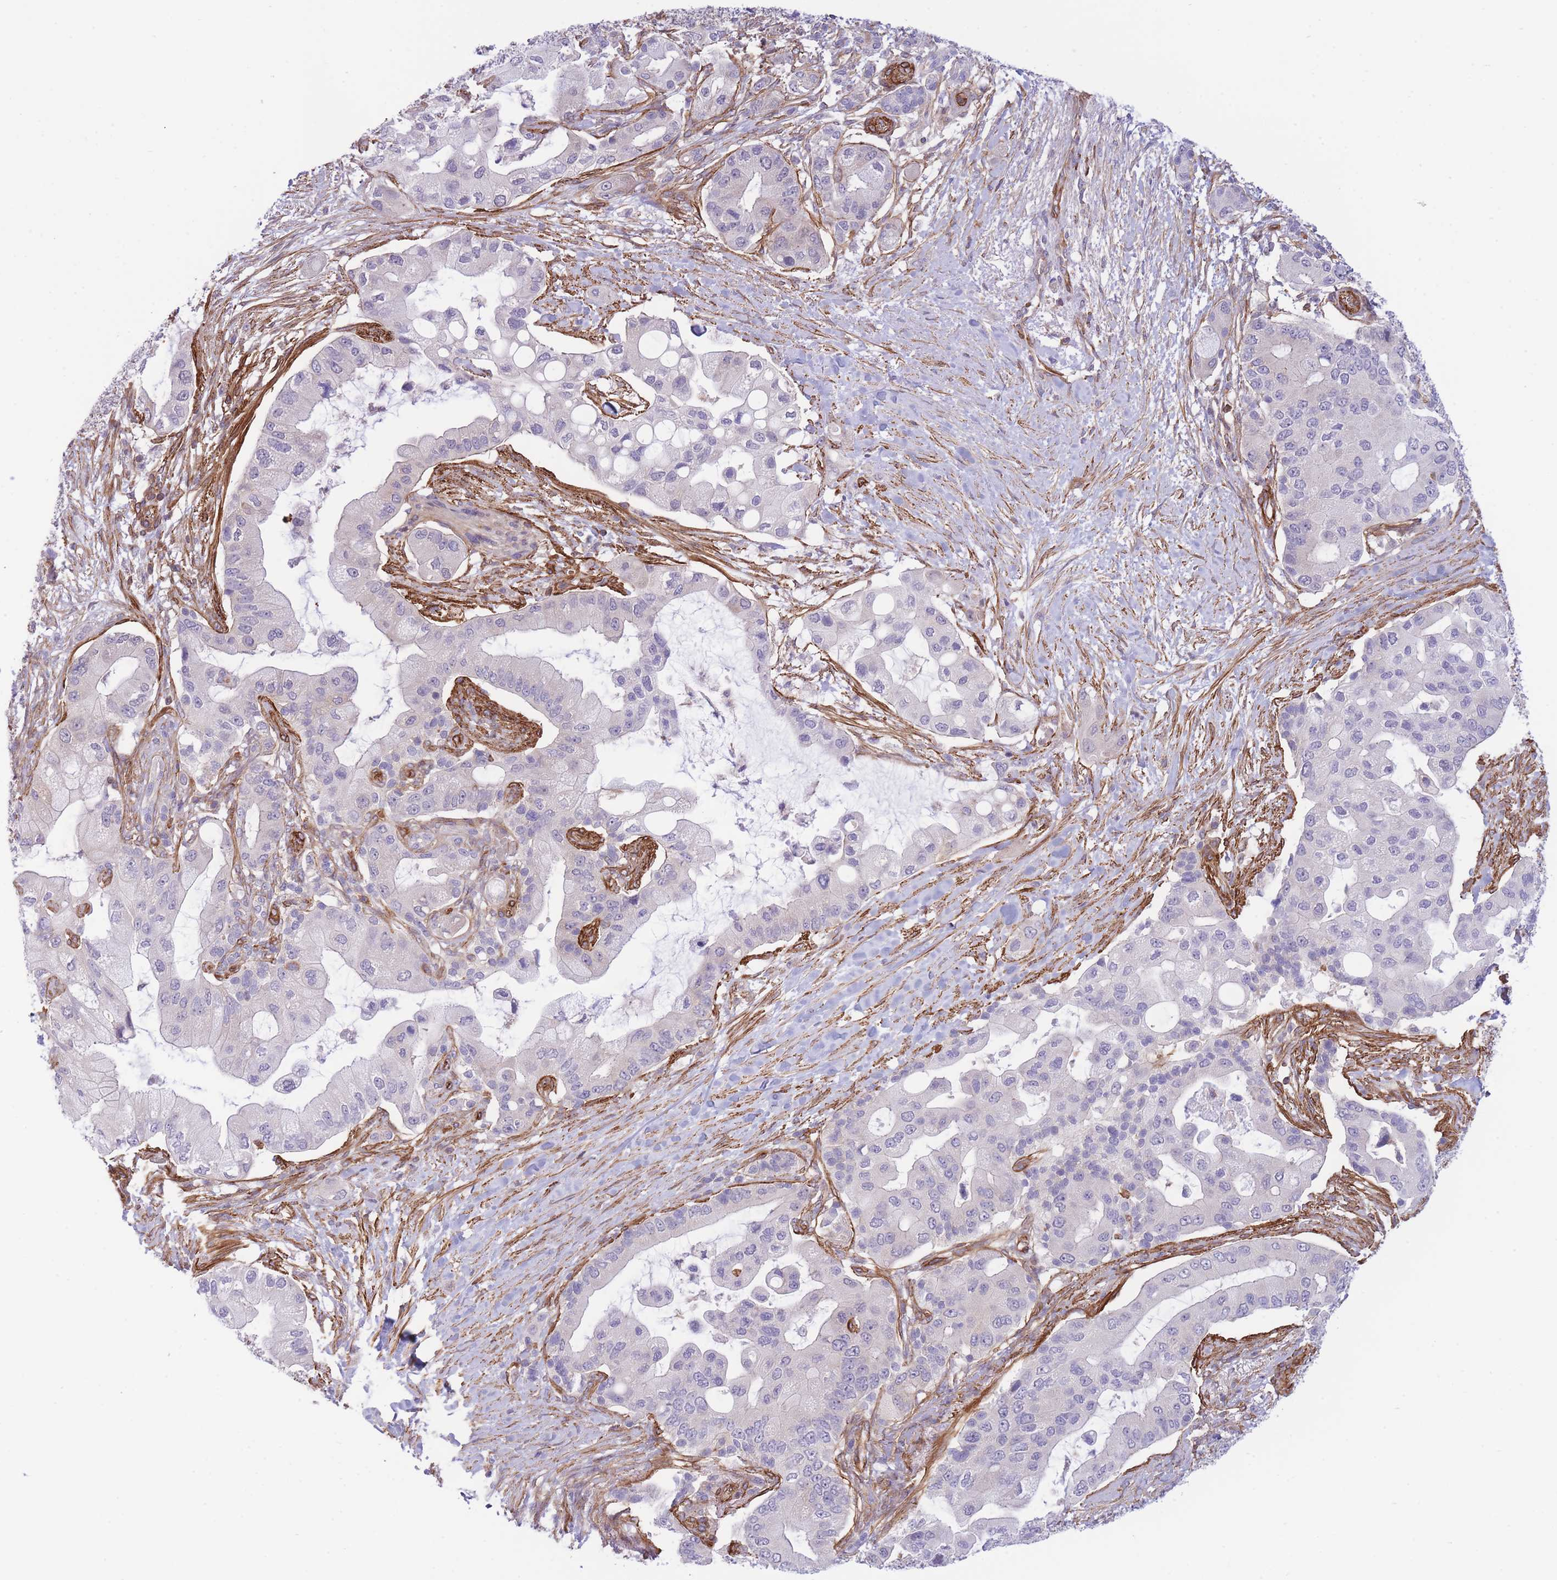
{"staining": {"intensity": "weak", "quantity": "<25%", "location": "cytoplasmic/membranous"}, "tissue": "pancreatic cancer", "cell_type": "Tumor cells", "image_type": "cancer", "snomed": [{"axis": "morphology", "description": "Adenocarcinoma, NOS"}, {"axis": "topography", "description": "Pancreas"}], "caption": "Pancreatic cancer (adenocarcinoma) was stained to show a protein in brown. There is no significant expression in tumor cells.", "gene": "CDC25B", "patient": {"sex": "male", "age": 57}}